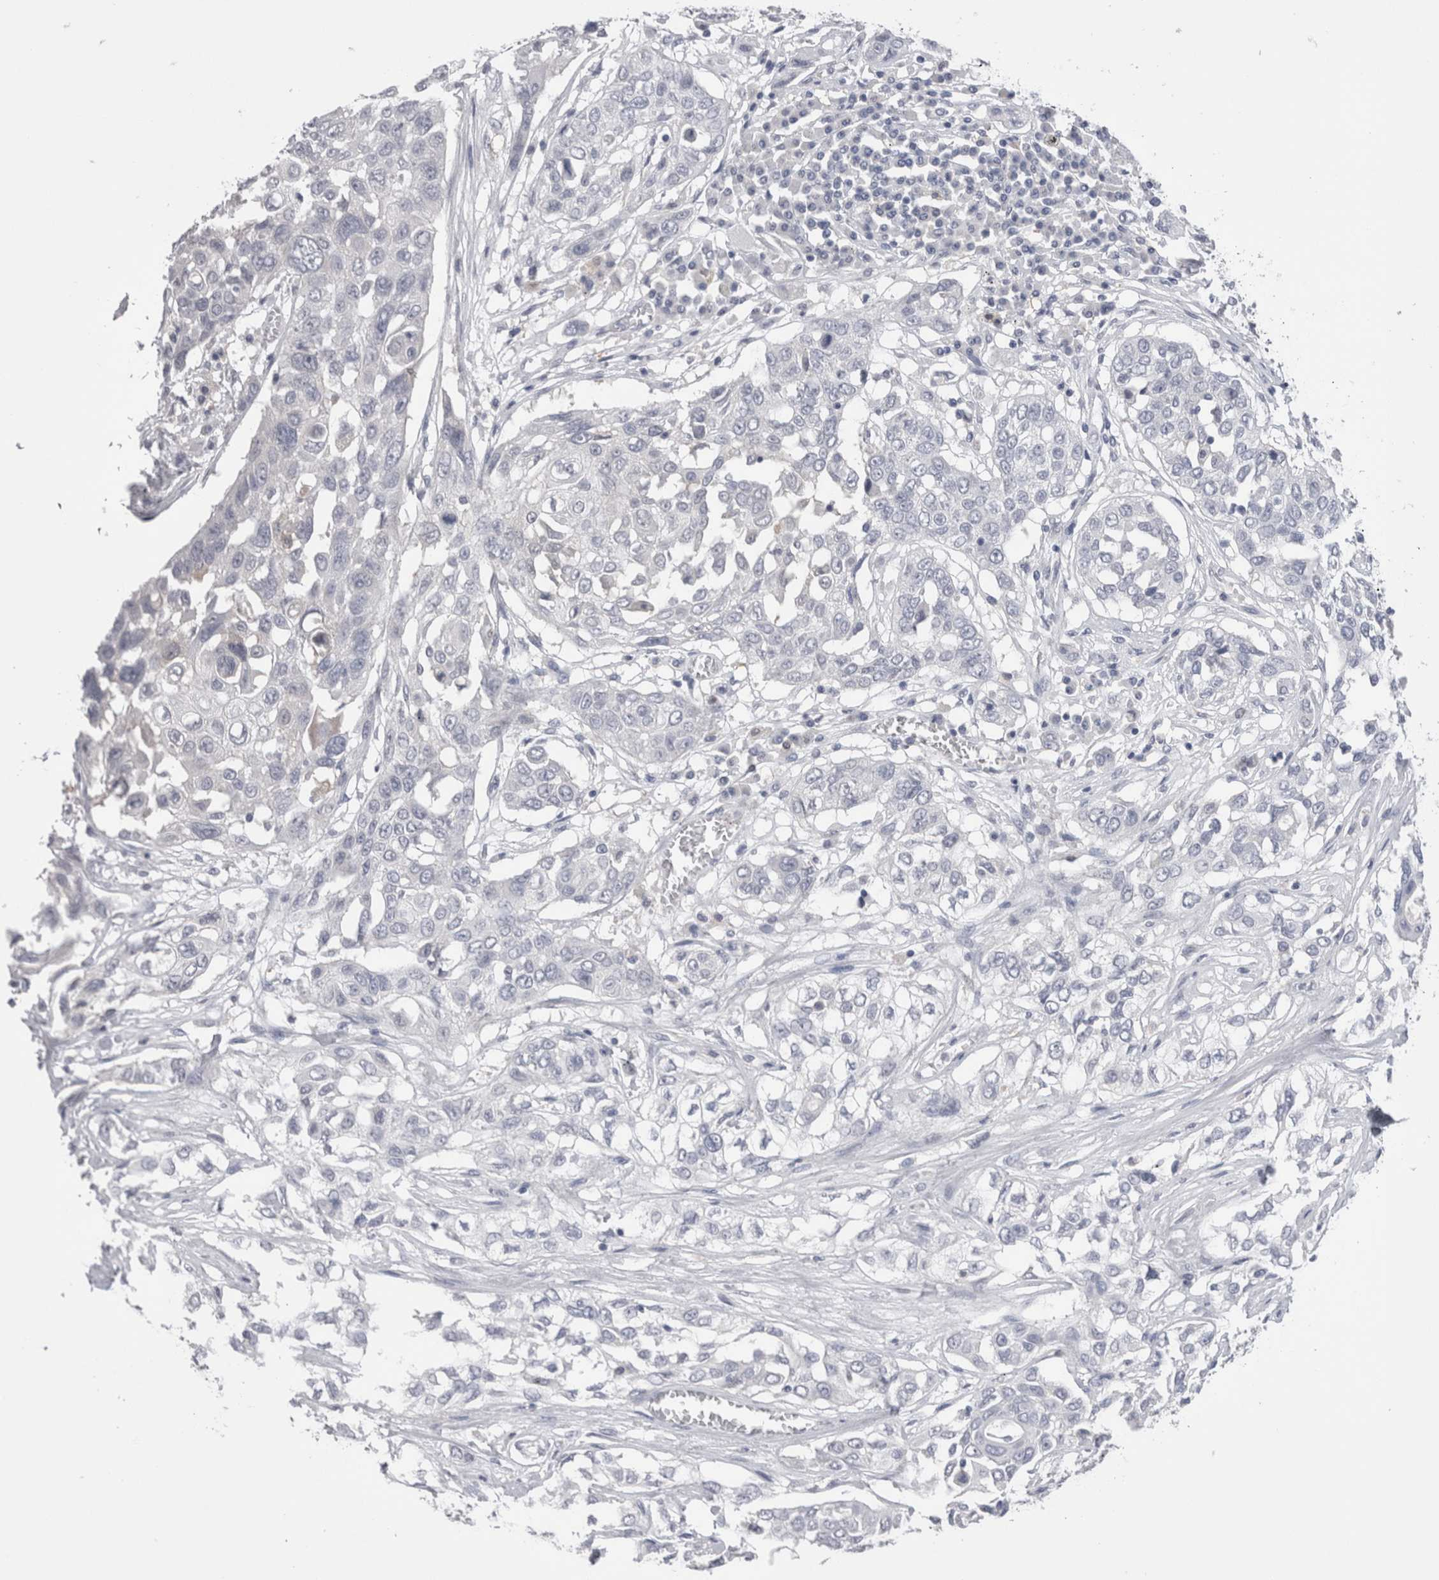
{"staining": {"intensity": "negative", "quantity": "none", "location": "none"}, "tissue": "lung cancer", "cell_type": "Tumor cells", "image_type": "cancer", "snomed": [{"axis": "morphology", "description": "Squamous cell carcinoma, NOS"}, {"axis": "topography", "description": "Lung"}], "caption": "There is no significant staining in tumor cells of squamous cell carcinoma (lung).", "gene": "SUCNR1", "patient": {"sex": "male", "age": 71}}